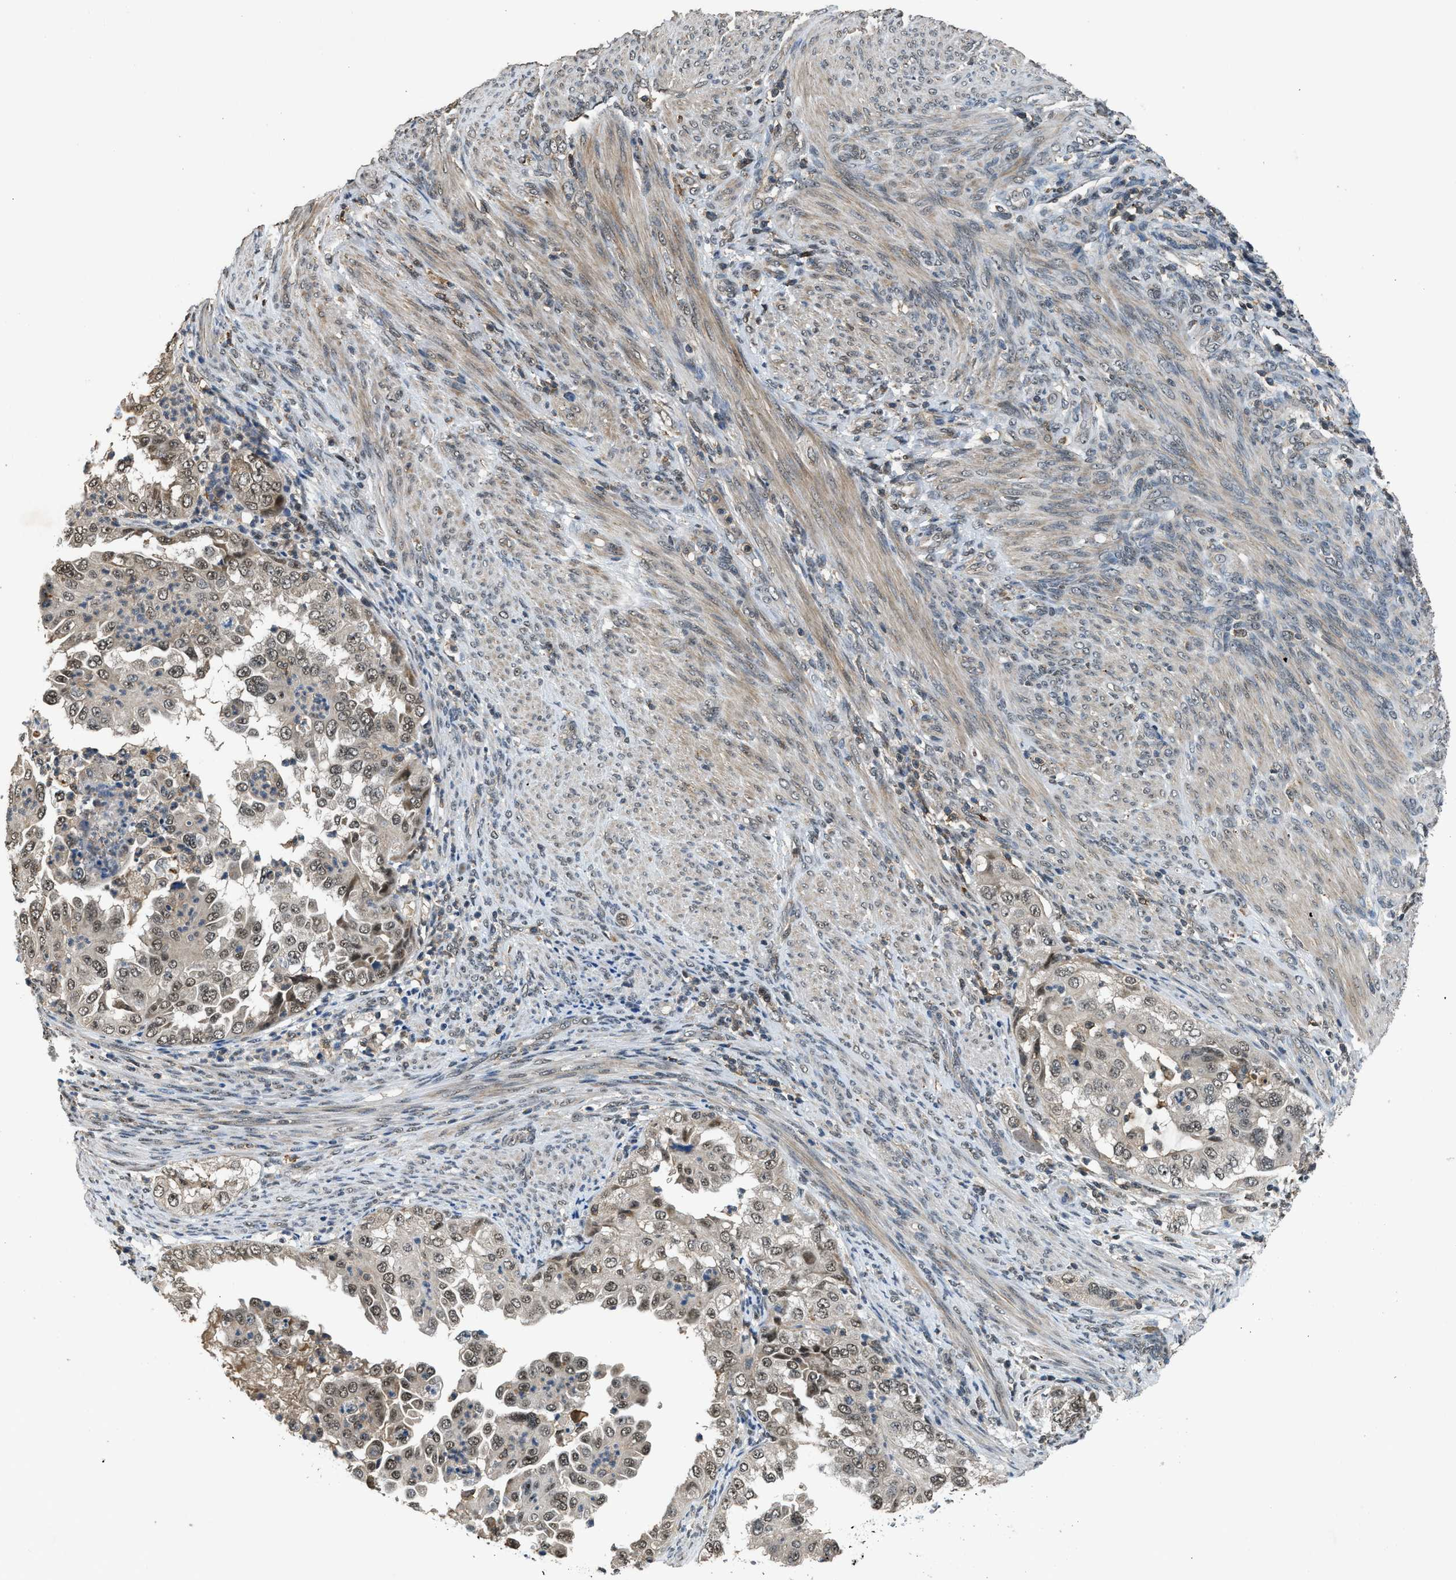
{"staining": {"intensity": "weak", "quantity": ">75%", "location": "nuclear"}, "tissue": "endometrial cancer", "cell_type": "Tumor cells", "image_type": "cancer", "snomed": [{"axis": "morphology", "description": "Adenocarcinoma, NOS"}, {"axis": "topography", "description": "Endometrium"}], "caption": "DAB immunohistochemical staining of endometrial cancer exhibits weak nuclear protein staining in about >75% of tumor cells. The staining is performed using DAB (3,3'-diaminobenzidine) brown chromogen to label protein expression. The nuclei are counter-stained blue using hematoxylin.", "gene": "SLC15A4", "patient": {"sex": "female", "age": 85}}